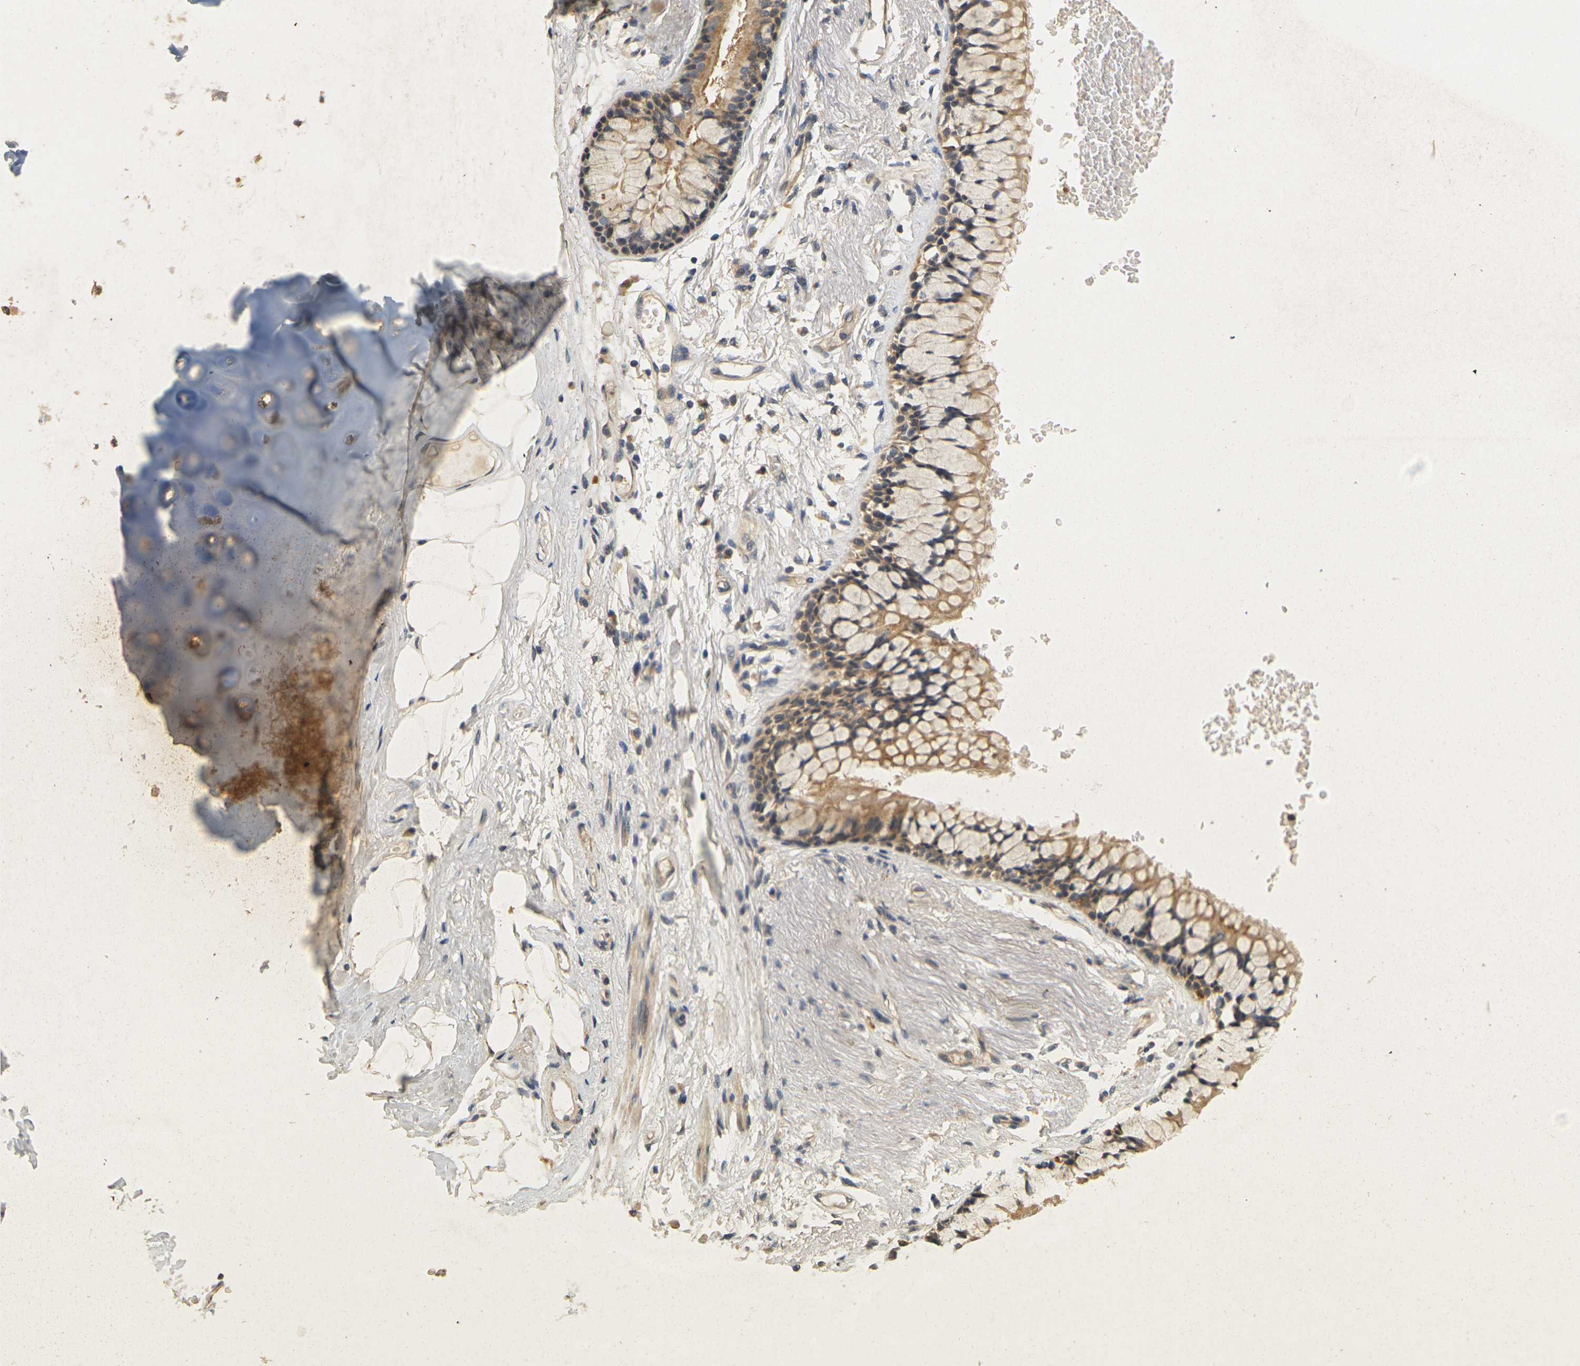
{"staining": {"intensity": "weak", "quantity": ">75%", "location": "cytoplasmic/membranous"}, "tissue": "adipose tissue", "cell_type": "Adipocytes", "image_type": "normal", "snomed": [{"axis": "morphology", "description": "Normal tissue, NOS"}, {"axis": "topography", "description": "Cartilage tissue"}, {"axis": "topography", "description": "Bronchus"}], "caption": "Benign adipose tissue exhibits weak cytoplasmic/membranous staining in approximately >75% of adipocytes.", "gene": "GDAP1", "patient": {"sex": "female", "age": 73}}